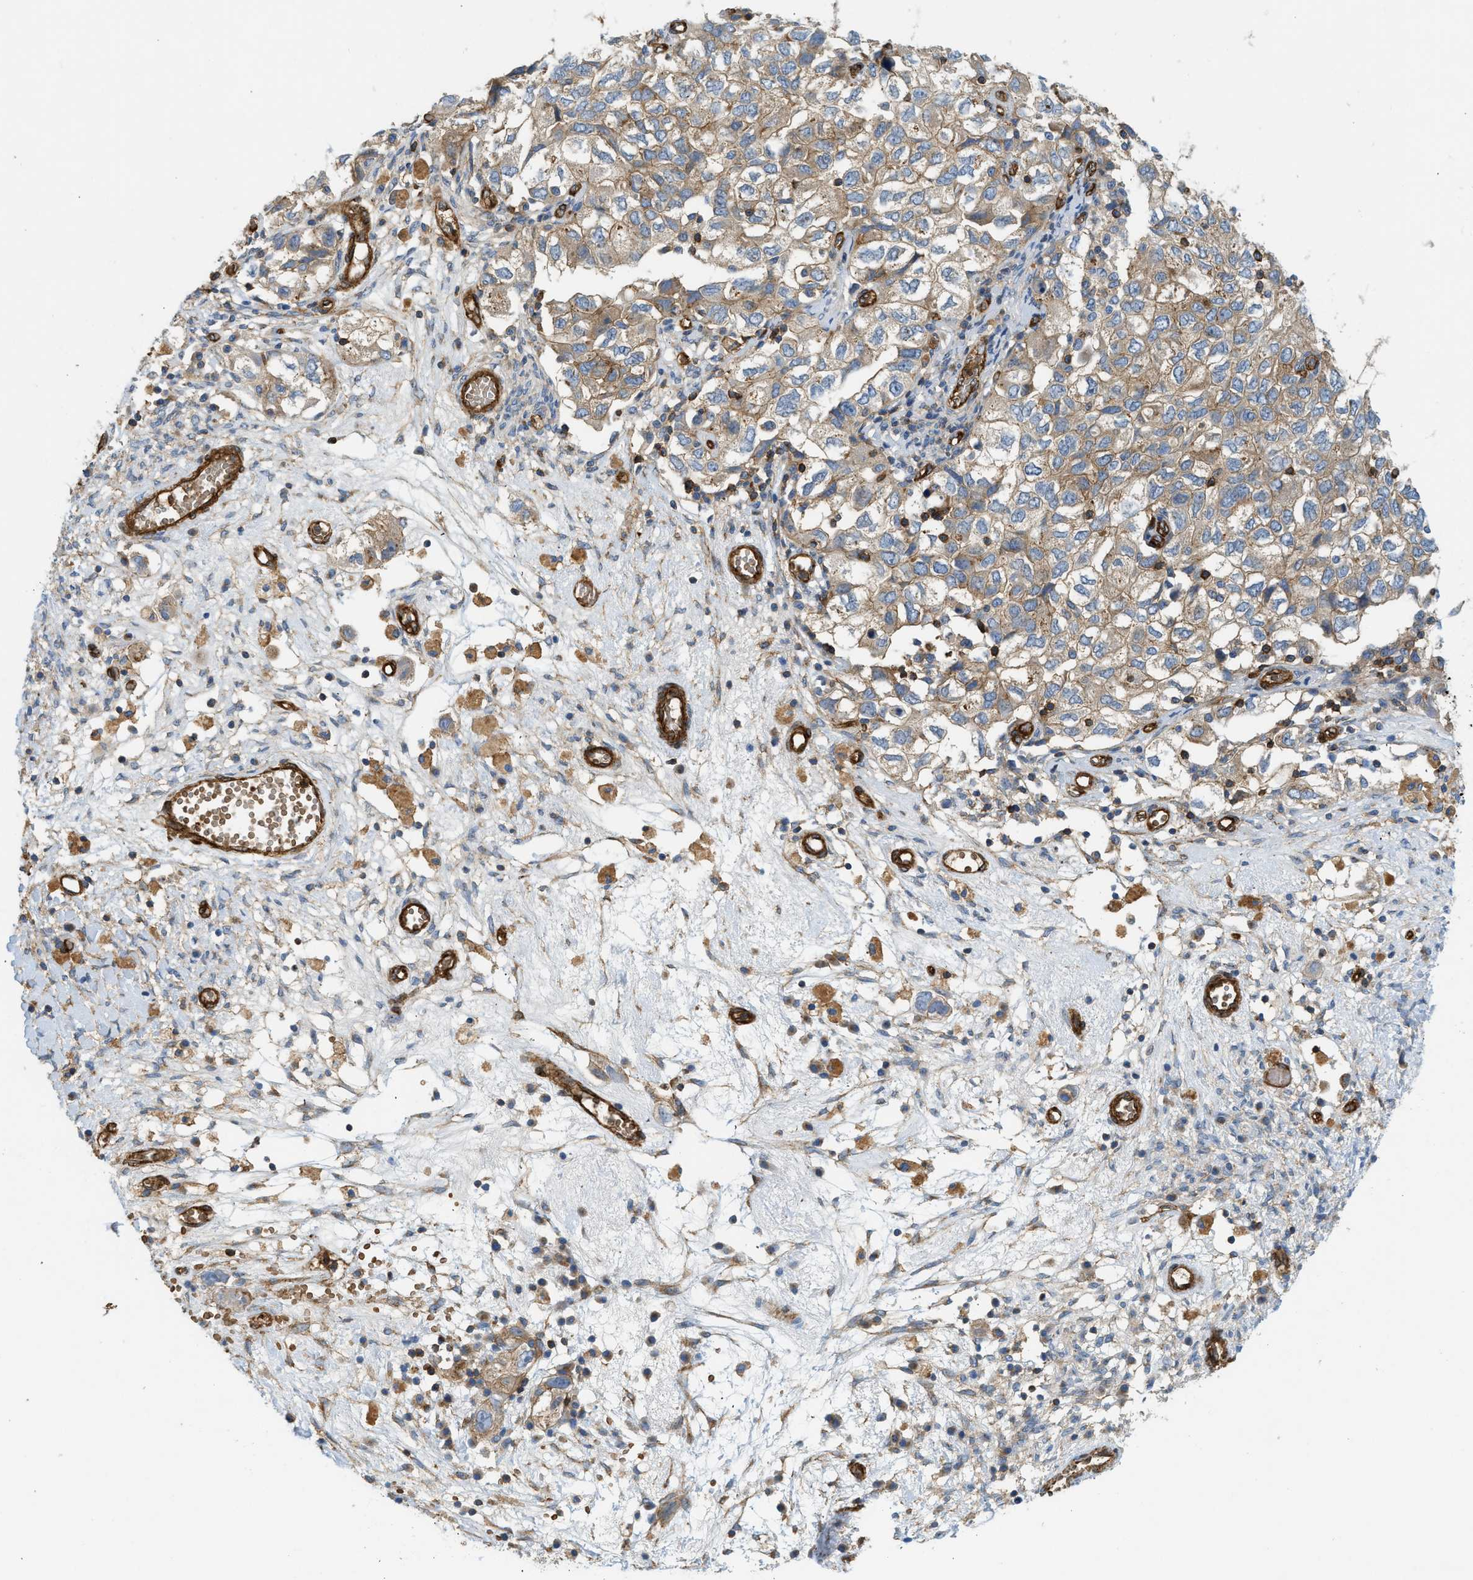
{"staining": {"intensity": "weak", "quantity": "<25%", "location": "cytoplasmic/membranous"}, "tissue": "ovarian cancer", "cell_type": "Tumor cells", "image_type": "cancer", "snomed": [{"axis": "morphology", "description": "Carcinoma, NOS"}, {"axis": "morphology", "description": "Cystadenocarcinoma, serous, NOS"}, {"axis": "topography", "description": "Ovary"}], "caption": "This is an immunohistochemistry photomicrograph of human serous cystadenocarcinoma (ovarian). There is no positivity in tumor cells.", "gene": "HIP1", "patient": {"sex": "female", "age": 69}}